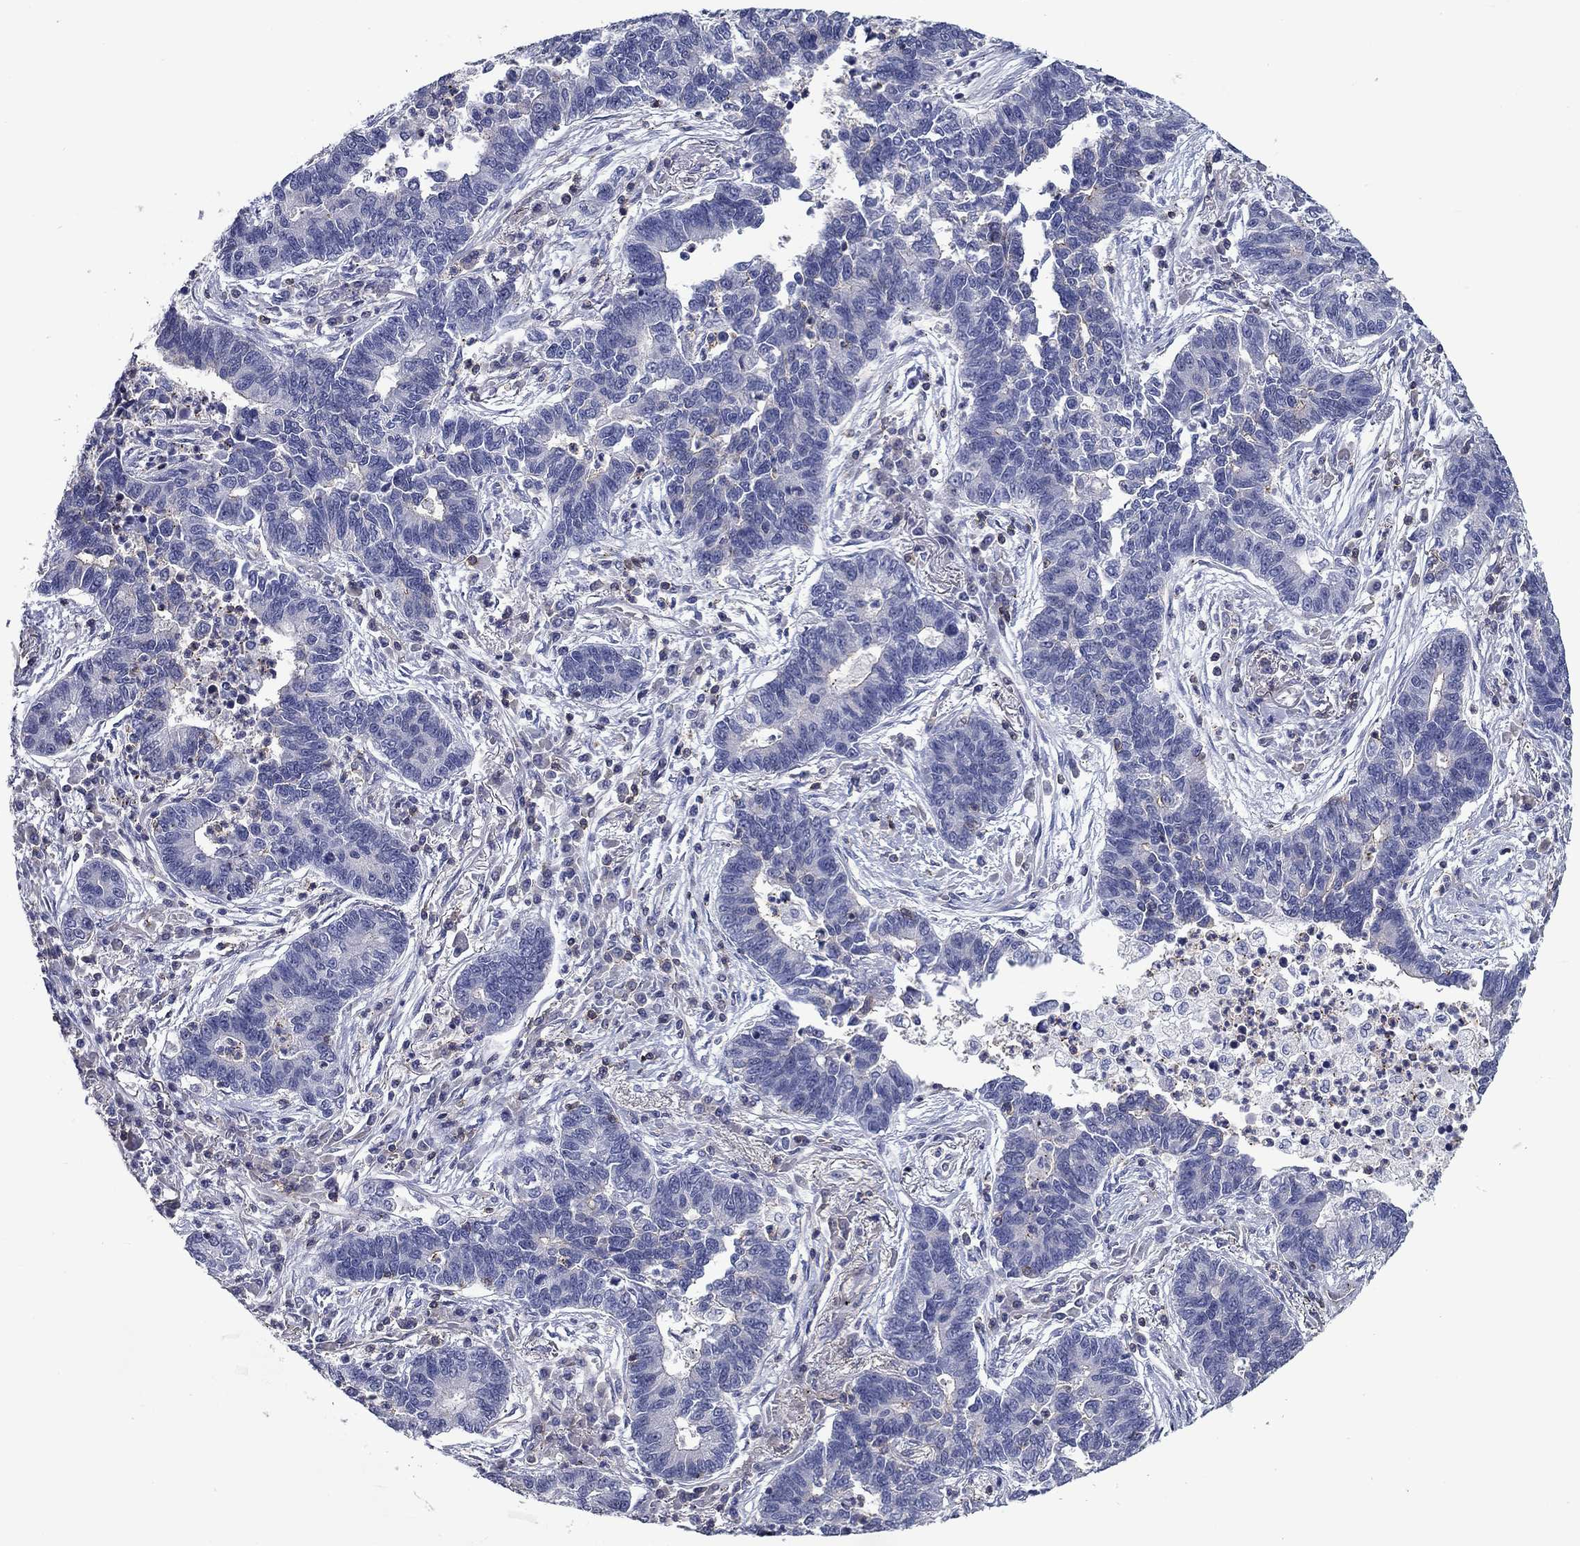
{"staining": {"intensity": "negative", "quantity": "none", "location": "none"}, "tissue": "lung cancer", "cell_type": "Tumor cells", "image_type": "cancer", "snomed": [{"axis": "morphology", "description": "Adenocarcinoma, NOS"}, {"axis": "topography", "description": "Lung"}], "caption": "This is a image of immunohistochemistry staining of adenocarcinoma (lung), which shows no positivity in tumor cells.", "gene": "SIT1", "patient": {"sex": "female", "age": 57}}